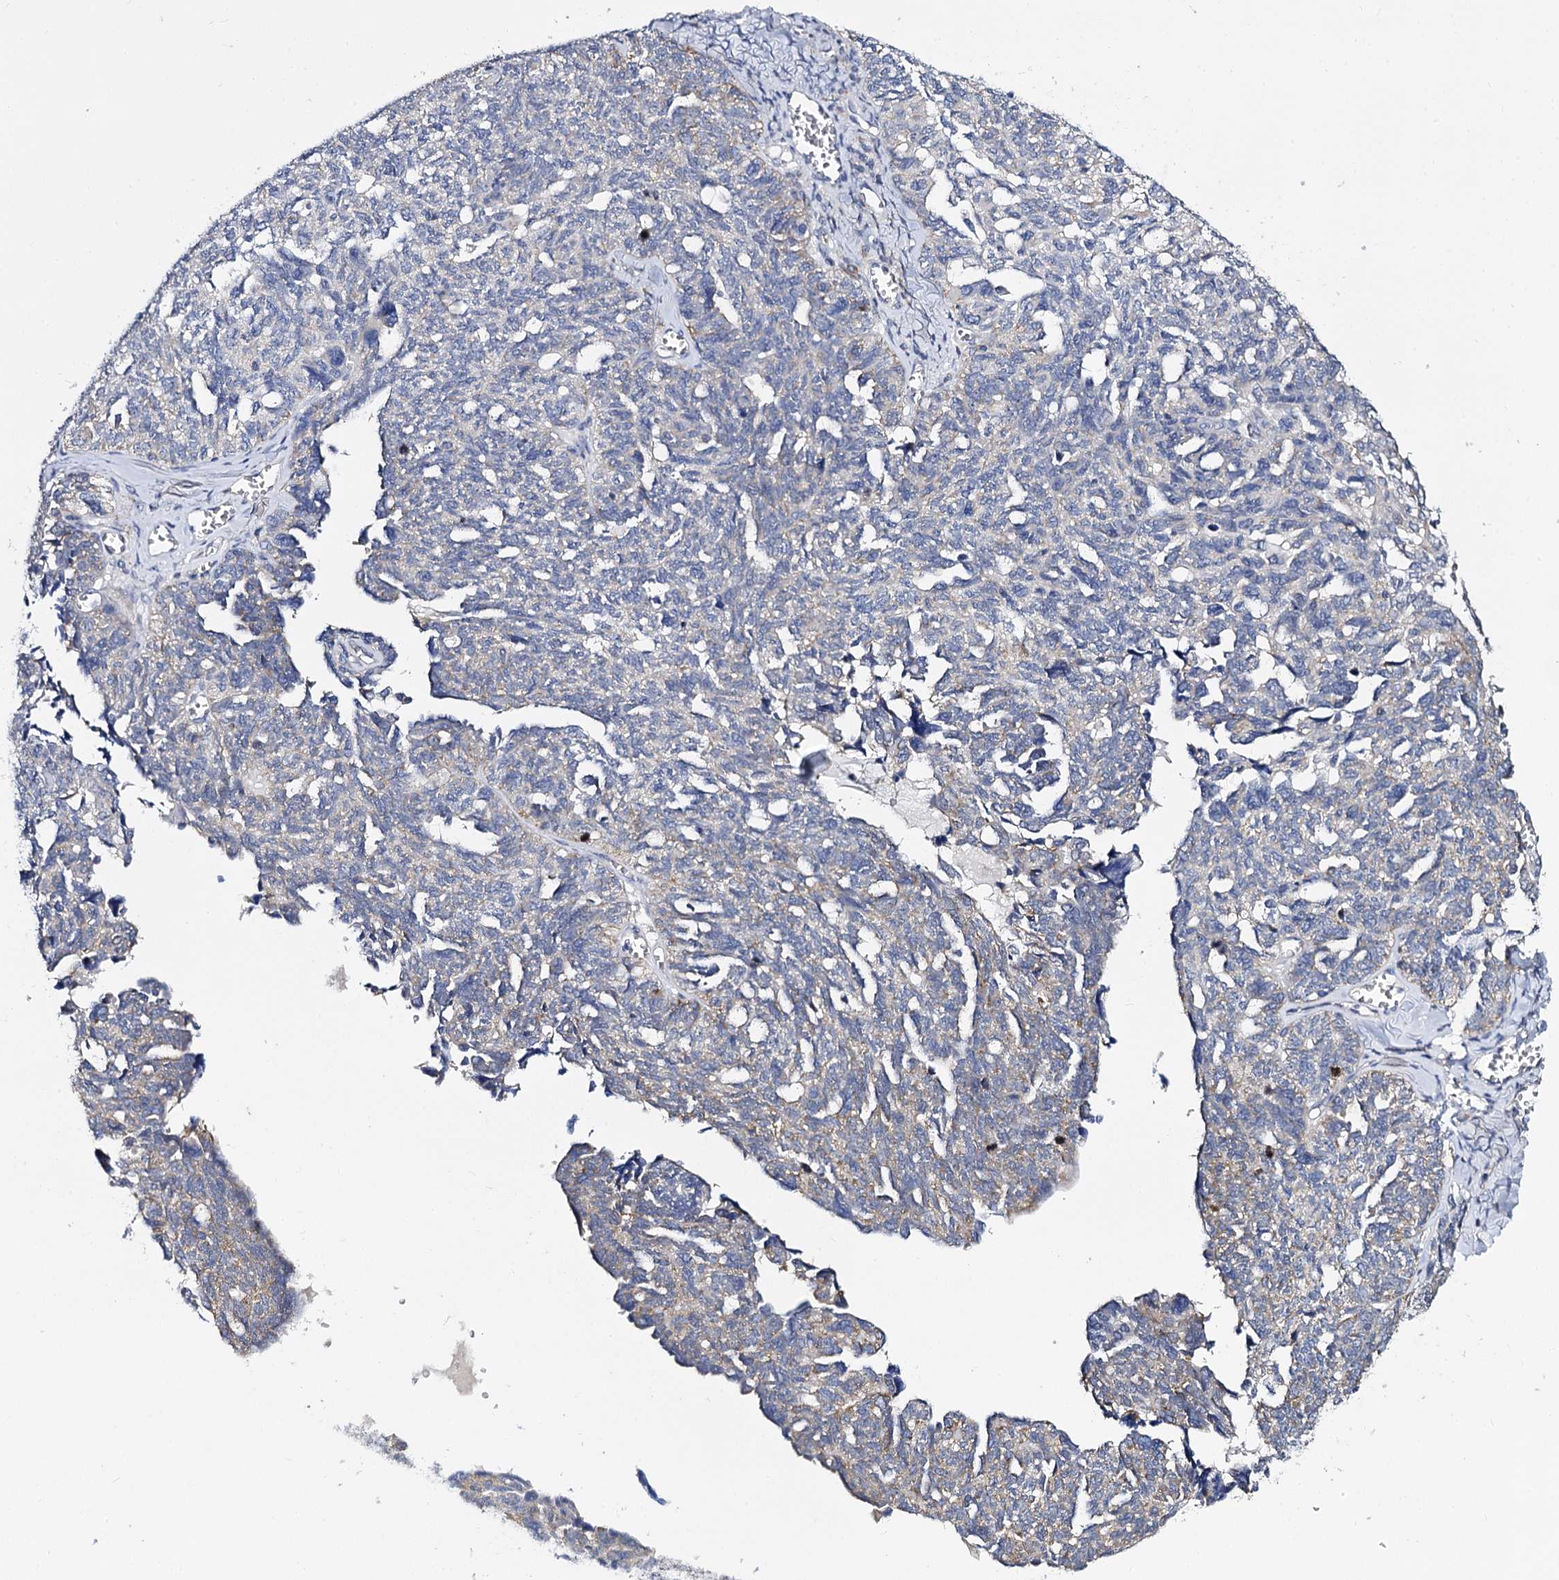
{"staining": {"intensity": "weak", "quantity": "<25%", "location": "cytoplasmic/membranous"}, "tissue": "ovarian cancer", "cell_type": "Tumor cells", "image_type": "cancer", "snomed": [{"axis": "morphology", "description": "Cystadenocarcinoma, serous, NOS"}, {"axis": "topography", "description": "Ovary"}], "caption": "DAB (3,3'-diaminobenzidine) immunohistochemical staining of human ovarian cancer displays no significant staining in tumor cells.", "gene": "PANX2", "patient": {"sex": "female", "age": 79}}